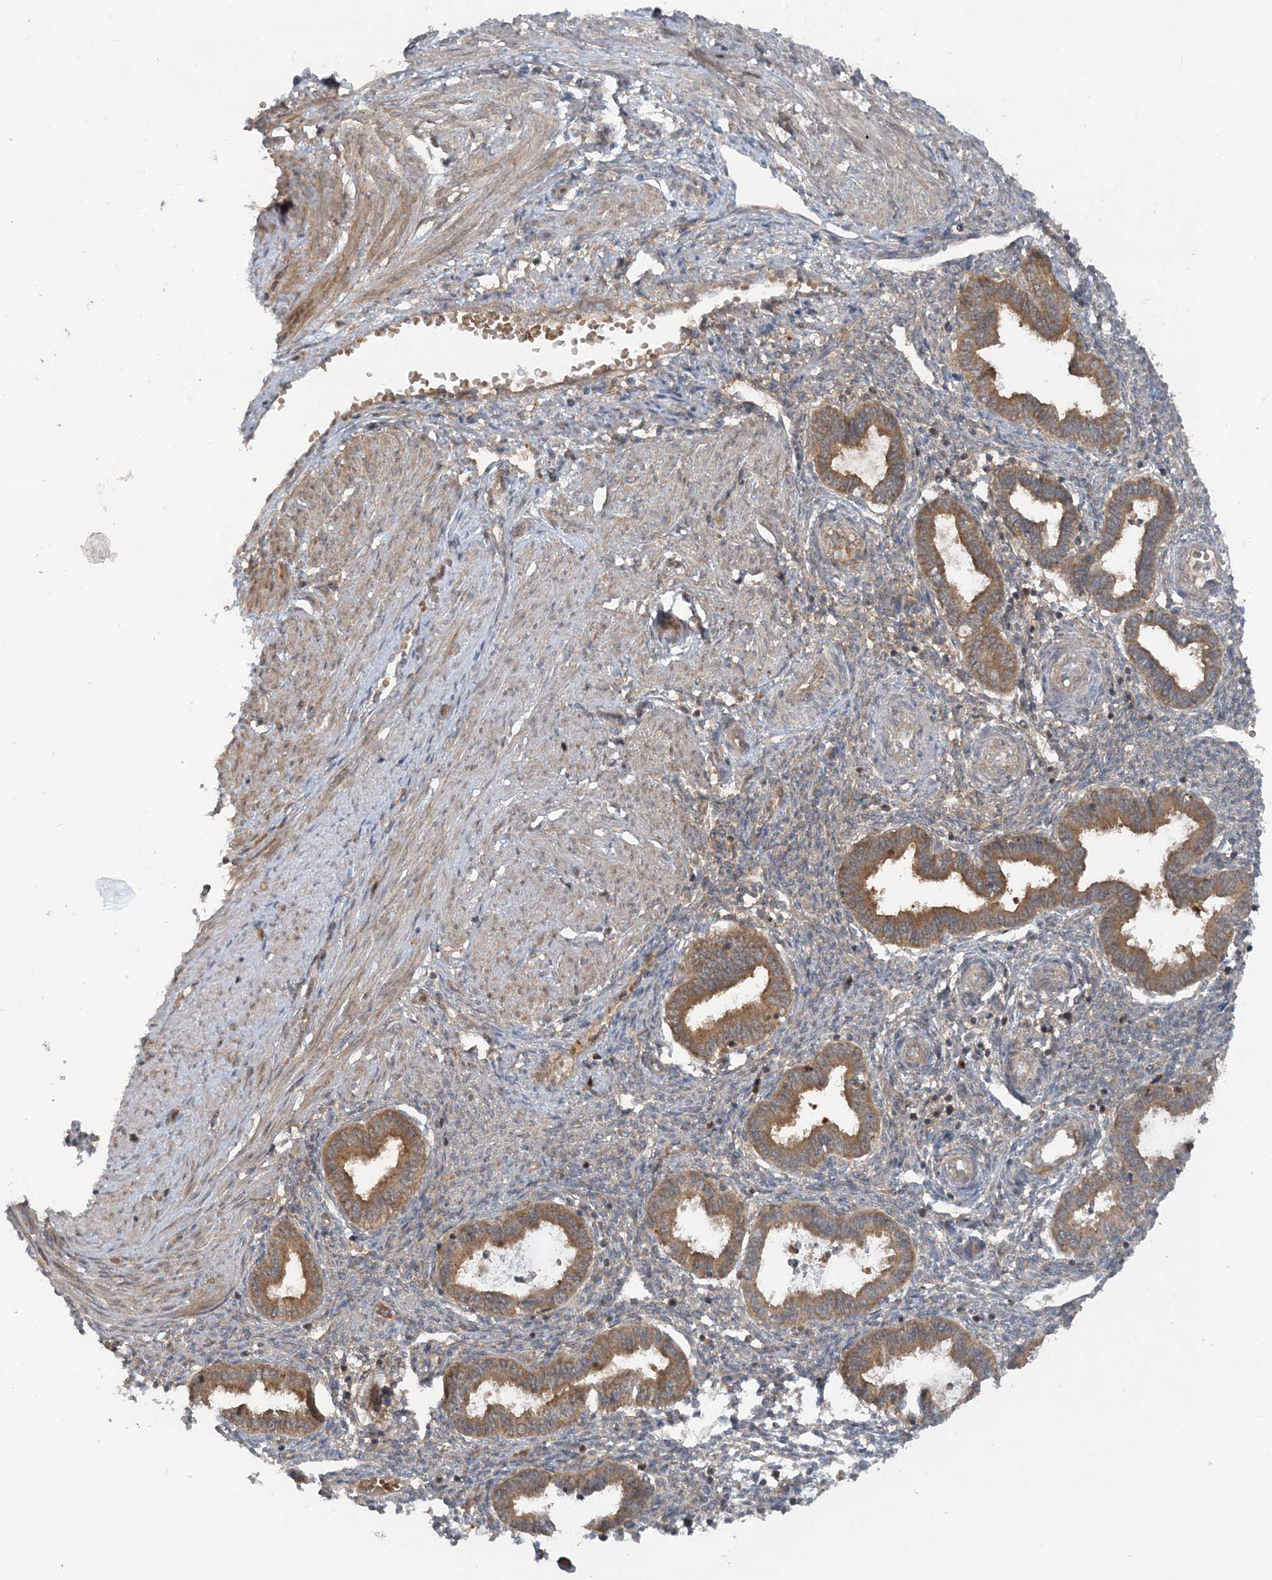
{"staining": {"intensity": "moderate", "quantity": "<25%", "location": "cytoplasmic/membranous,nuclear"}, "tissue": "endometrium", "cell_type": "Cells in endometrial stroma", "image_type": "normal", "snomed": [{"axis": "morphology", "description": "Normal tissue, NOS"}, {"axis": "topography", "description": "Endometrium"}], "caption": "Endometrium stained for a protein exhibits moderate cytoplasmic/membranous,nuclear positivity in cells in endometrial stroma. (Stains: DAB in brown, nuclei in blue, Microscopy: brightfield microscopy at high magnification).", "gene": "STAM2", "patient": {"sex": "female", "age": 33}}